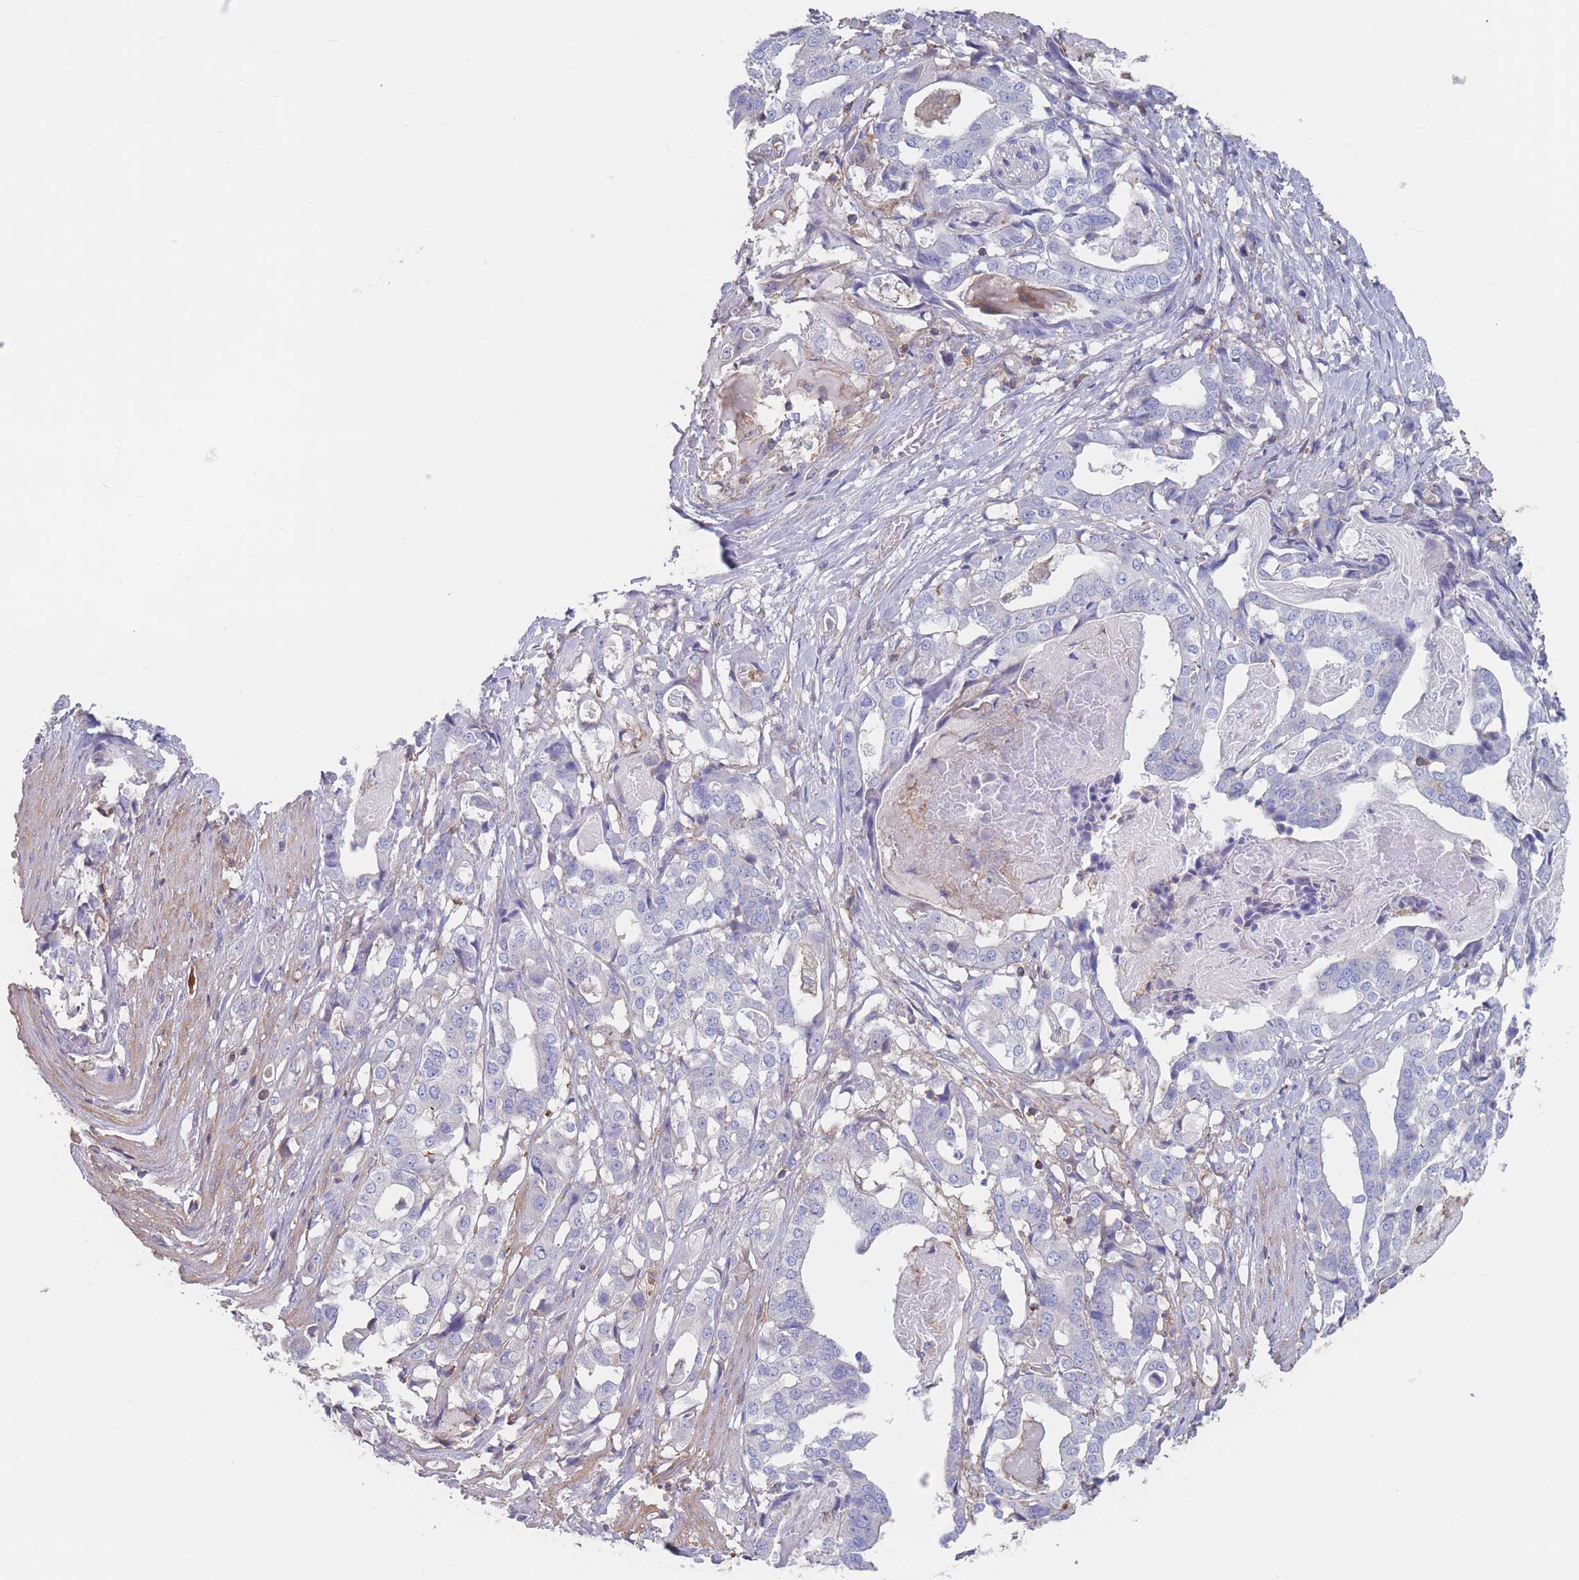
{"staining": {"intensity": "negative", "quantity": "none", "location": "none"}, "tissue": "stomach cancer", "cell_type": "Tumor cells", "image_type": "cancer", "snomed": [{"axis": "morphology", "description": "Adenocarcinoma, NOS"}, {"axis": "topography", "description": "Stomach"}], "caption": "The micrograph displays no significant staining in tumor cells of stomach cancer.", "gene": "ADH1A", "patient": {"sex": "male", "age": 48}}